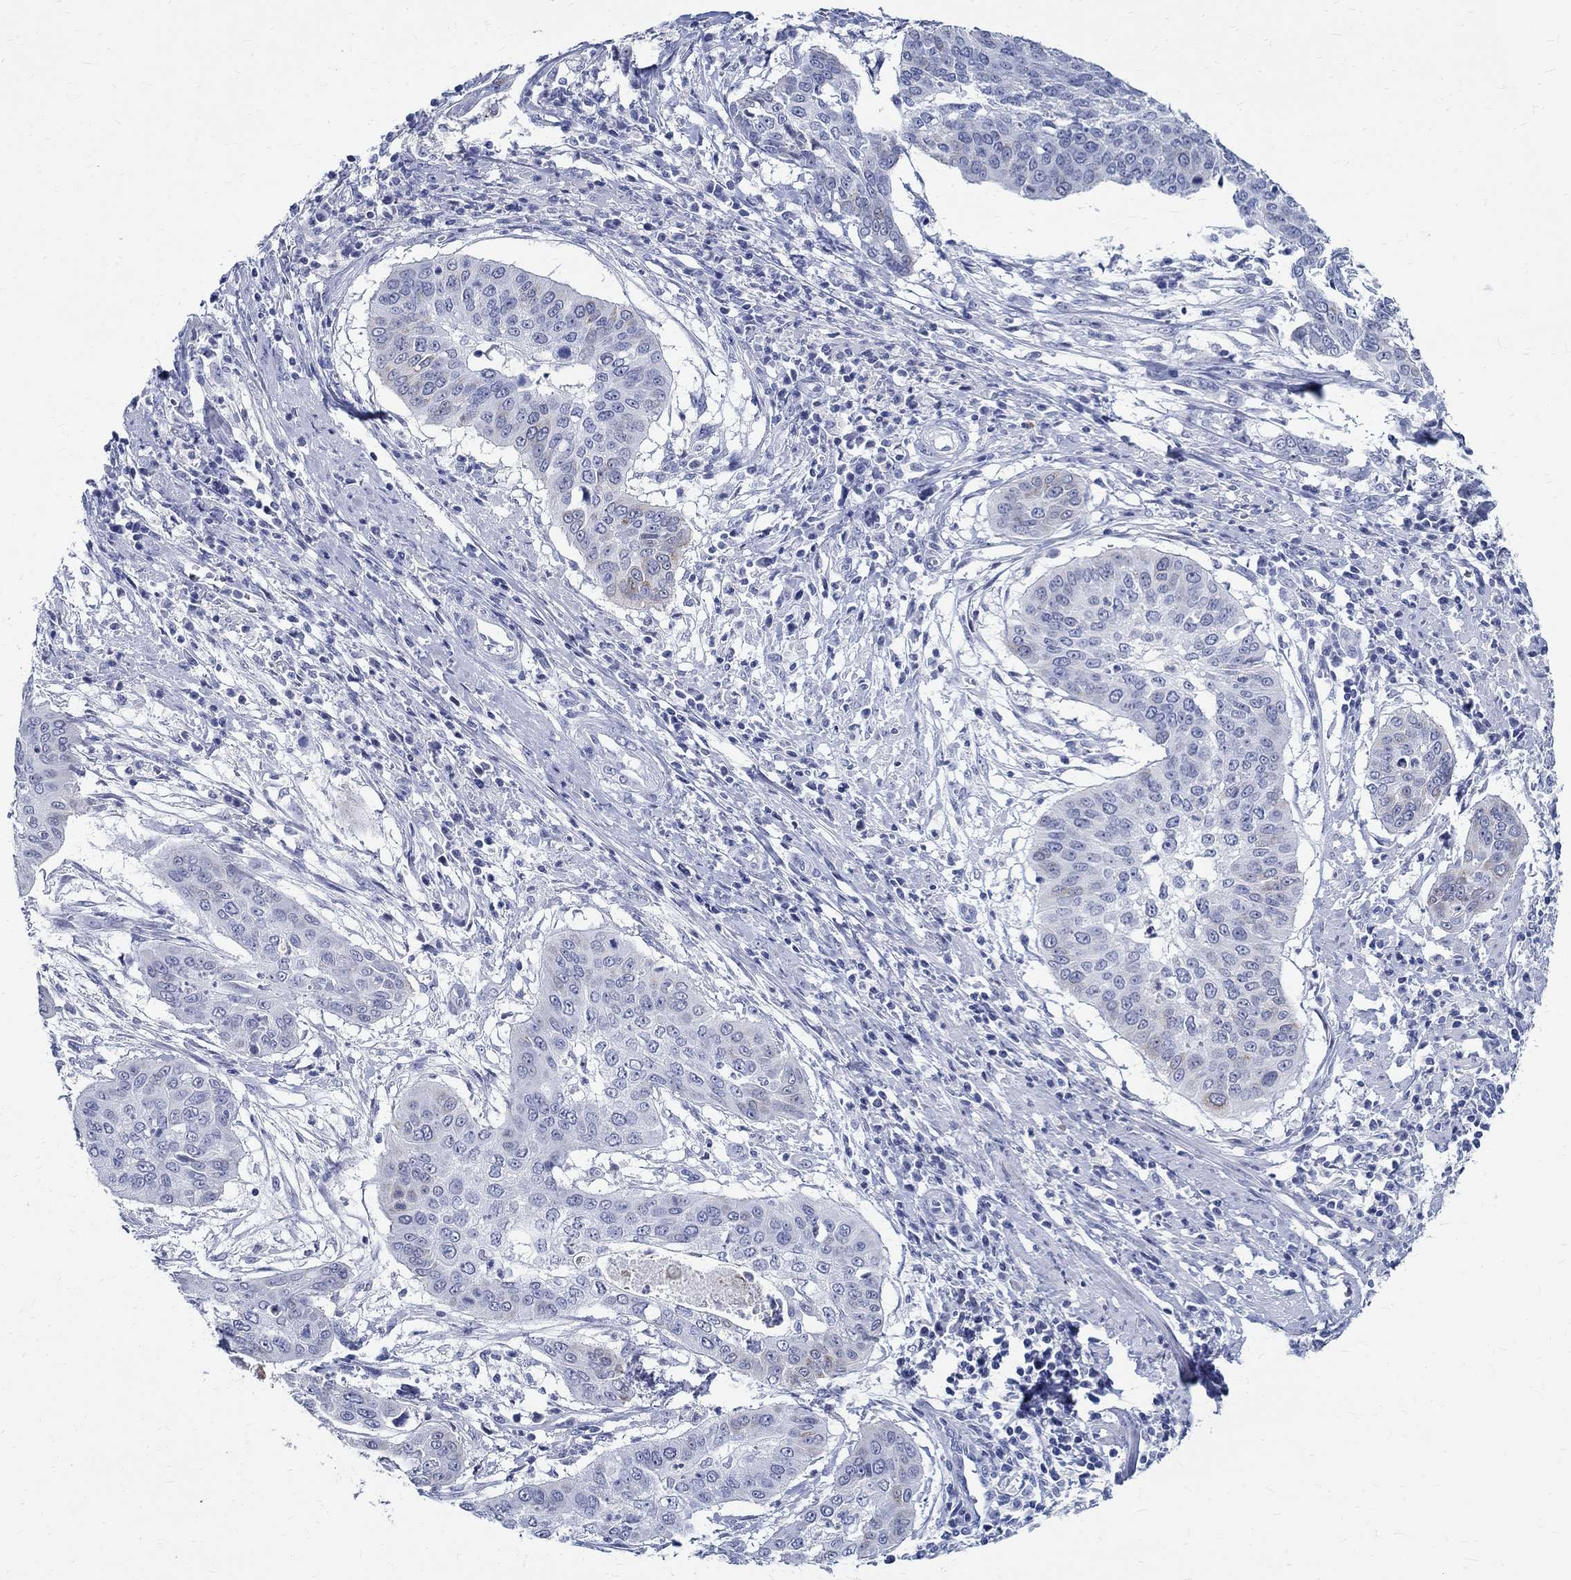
{"staining": {"intensity": "weak", "quantity": "<25%", "location": "cytoplasmic/membranous"}, "tissue": "cervical cancer", "cell_type": "Tumor cells", "image_type": "cancer", "snomed": [{"axis": "morphology", "description": "Squamous cell carcinoma, NOS"}, {"axis": "topography", "description": "Cervix"}], "caption": "An IHC image of cervical cancer (squamous cell carcinoma) is shown. There is no staining in tumor cells of cervical cancer (squamous cell carcinoma).", "gene": "BSPRY", "patient": {"sex": "female", "age": 39}}